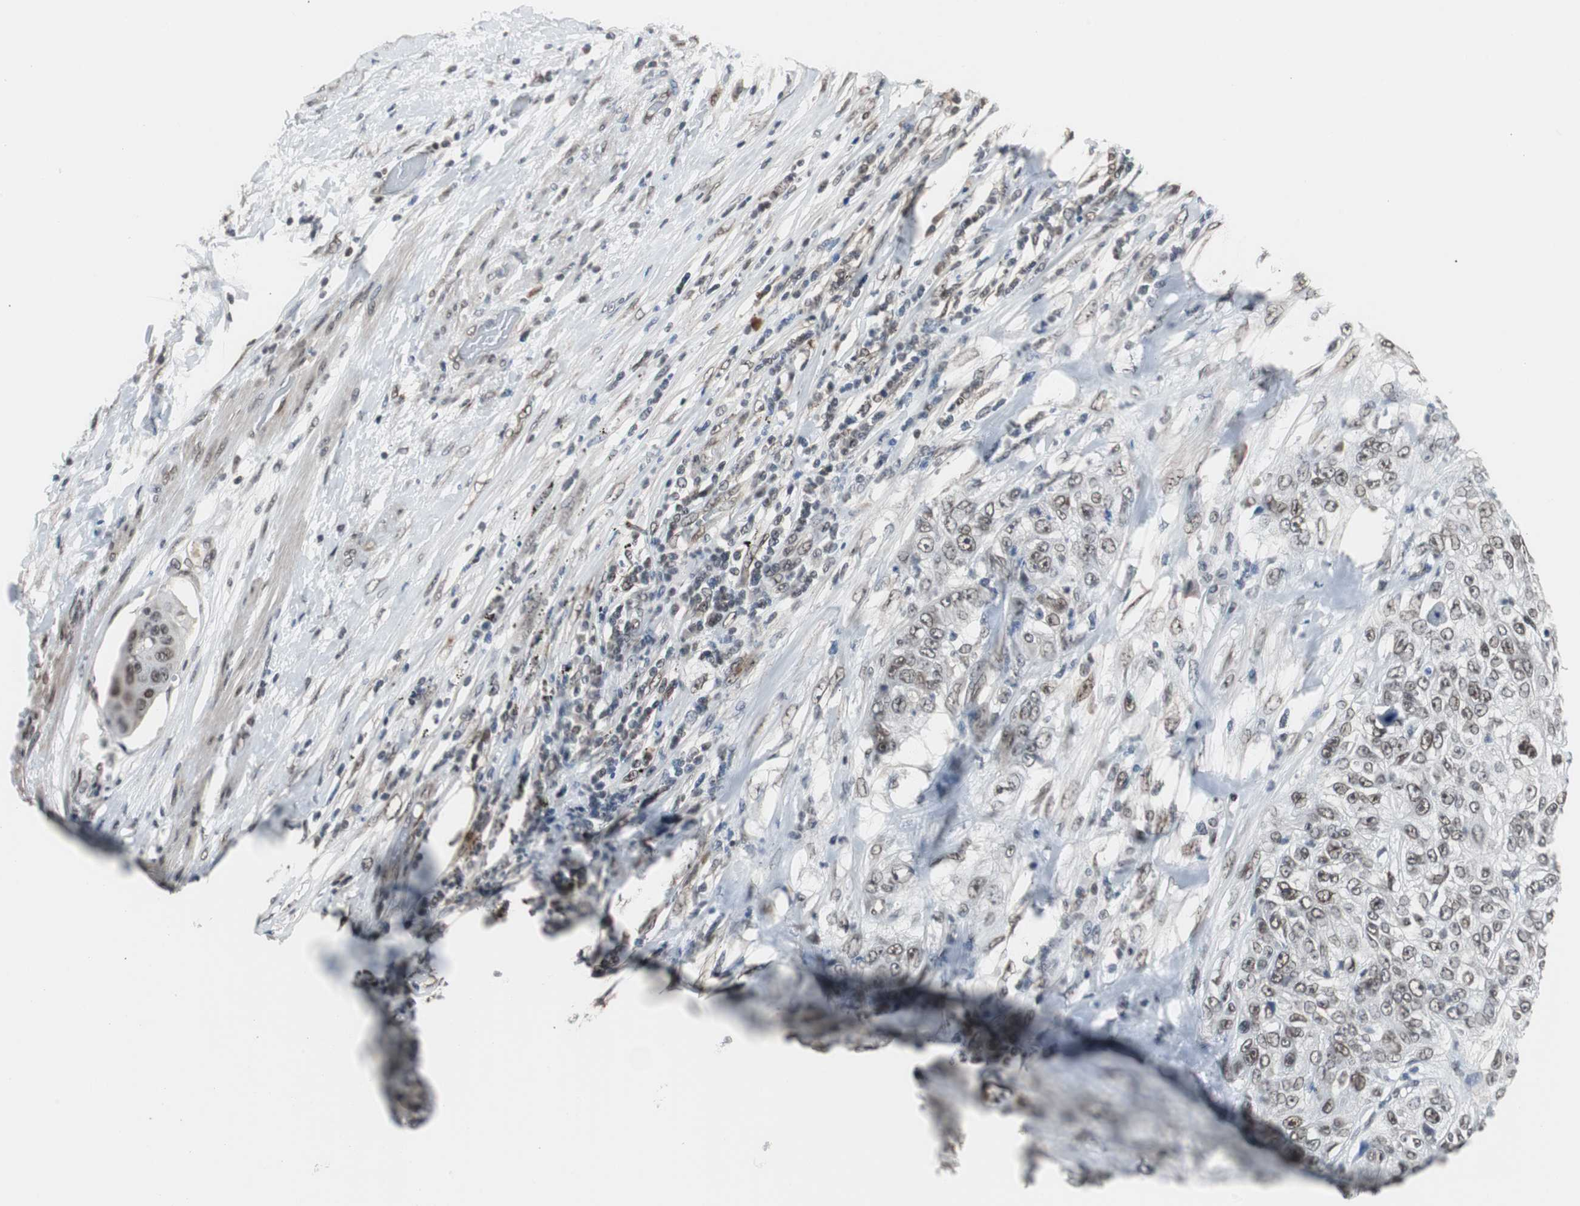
{"staining": {"intensity": "weak", "quantity": "25%-75%", "location": "nuclear"}, "tissue": "lung cancer", "cell_type": "Tumor cells", "image_type": "cancer", "snomed": [{"axis": "morphology", "description": "Inflammation, NOS"}, {"axis": "morphology", "description": "Squamous cell carcinoma, NOS"}, {"axis": "topography", "description": "Lymph node"}, {"axis": "topography", "description": "Soft tissue"}, {"axis": "topography", "description": "Lung"}], "caption": "This photomicrograph shows lung cancer (squamous cell carcinoma) stained with IHC to label a protein in brown. The nuclear of tumor cells show weak positivity for the protein. Nuclei are counter-stained blue.", "gene": "TAF7", "patient": {"sex": "male", "age": 66}}